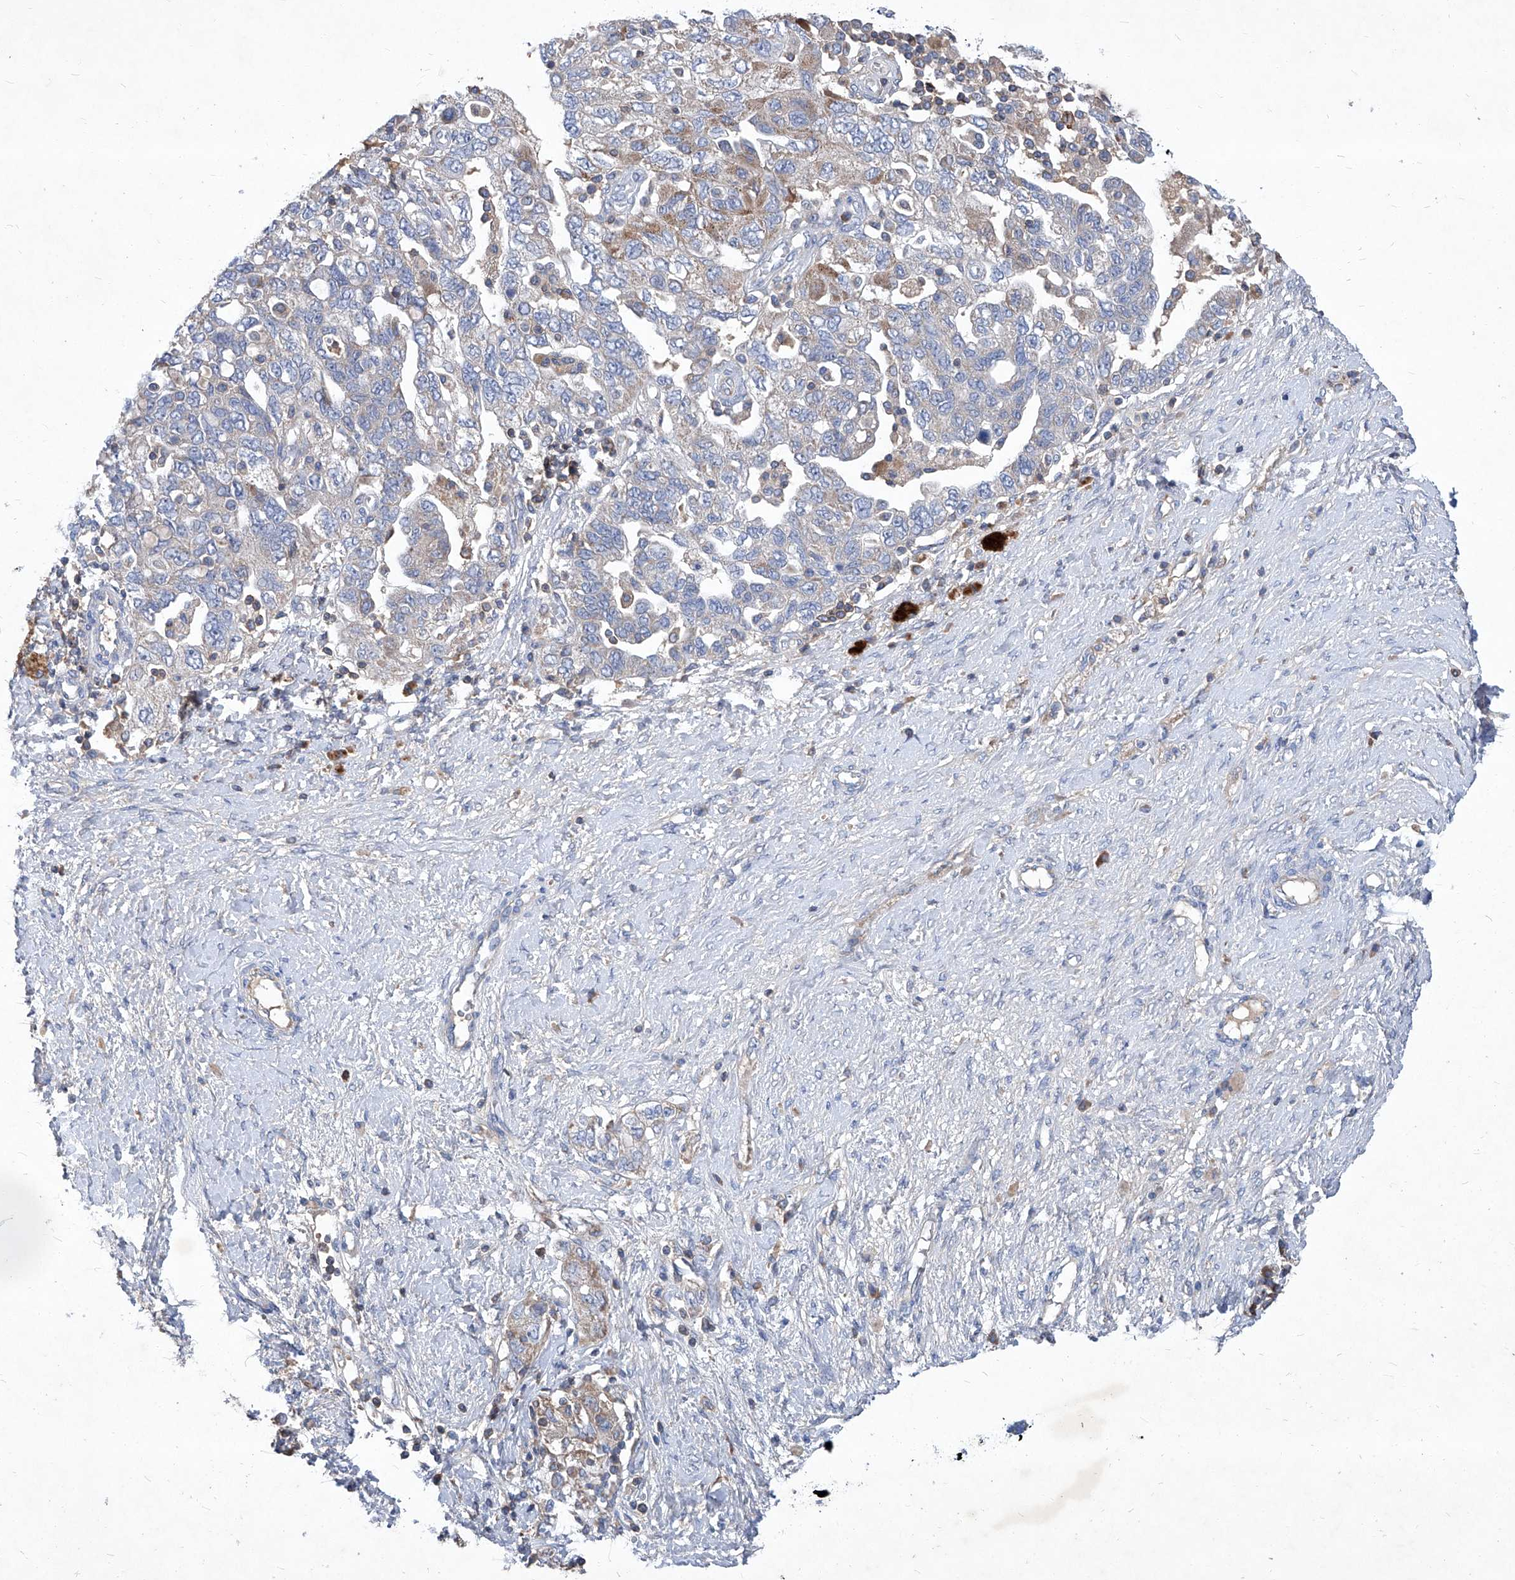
{"staining": {"intensity": "weak", "quantity": "<25%", "location": "cytoplasmic/membranous"}, "tissue": "ovarian cancer", "cell_type": "Tumor cells", "image_type": "cancer", "snomed": [{"axis": "morphology", "description": "Carcinoma, NOS"}, {"axis": "morphology", "description": "Cystadenocarcinoma, serous, NOS"}, {"axis": "topography", "description": "Ovary"}], "caption": "Immunohistochemistry of serous cystadenocarcinoma (ovarian) displays no staining in tumor cells.", "gene": "EPHA8", "patient": {"sex": "female", "age": 69}}